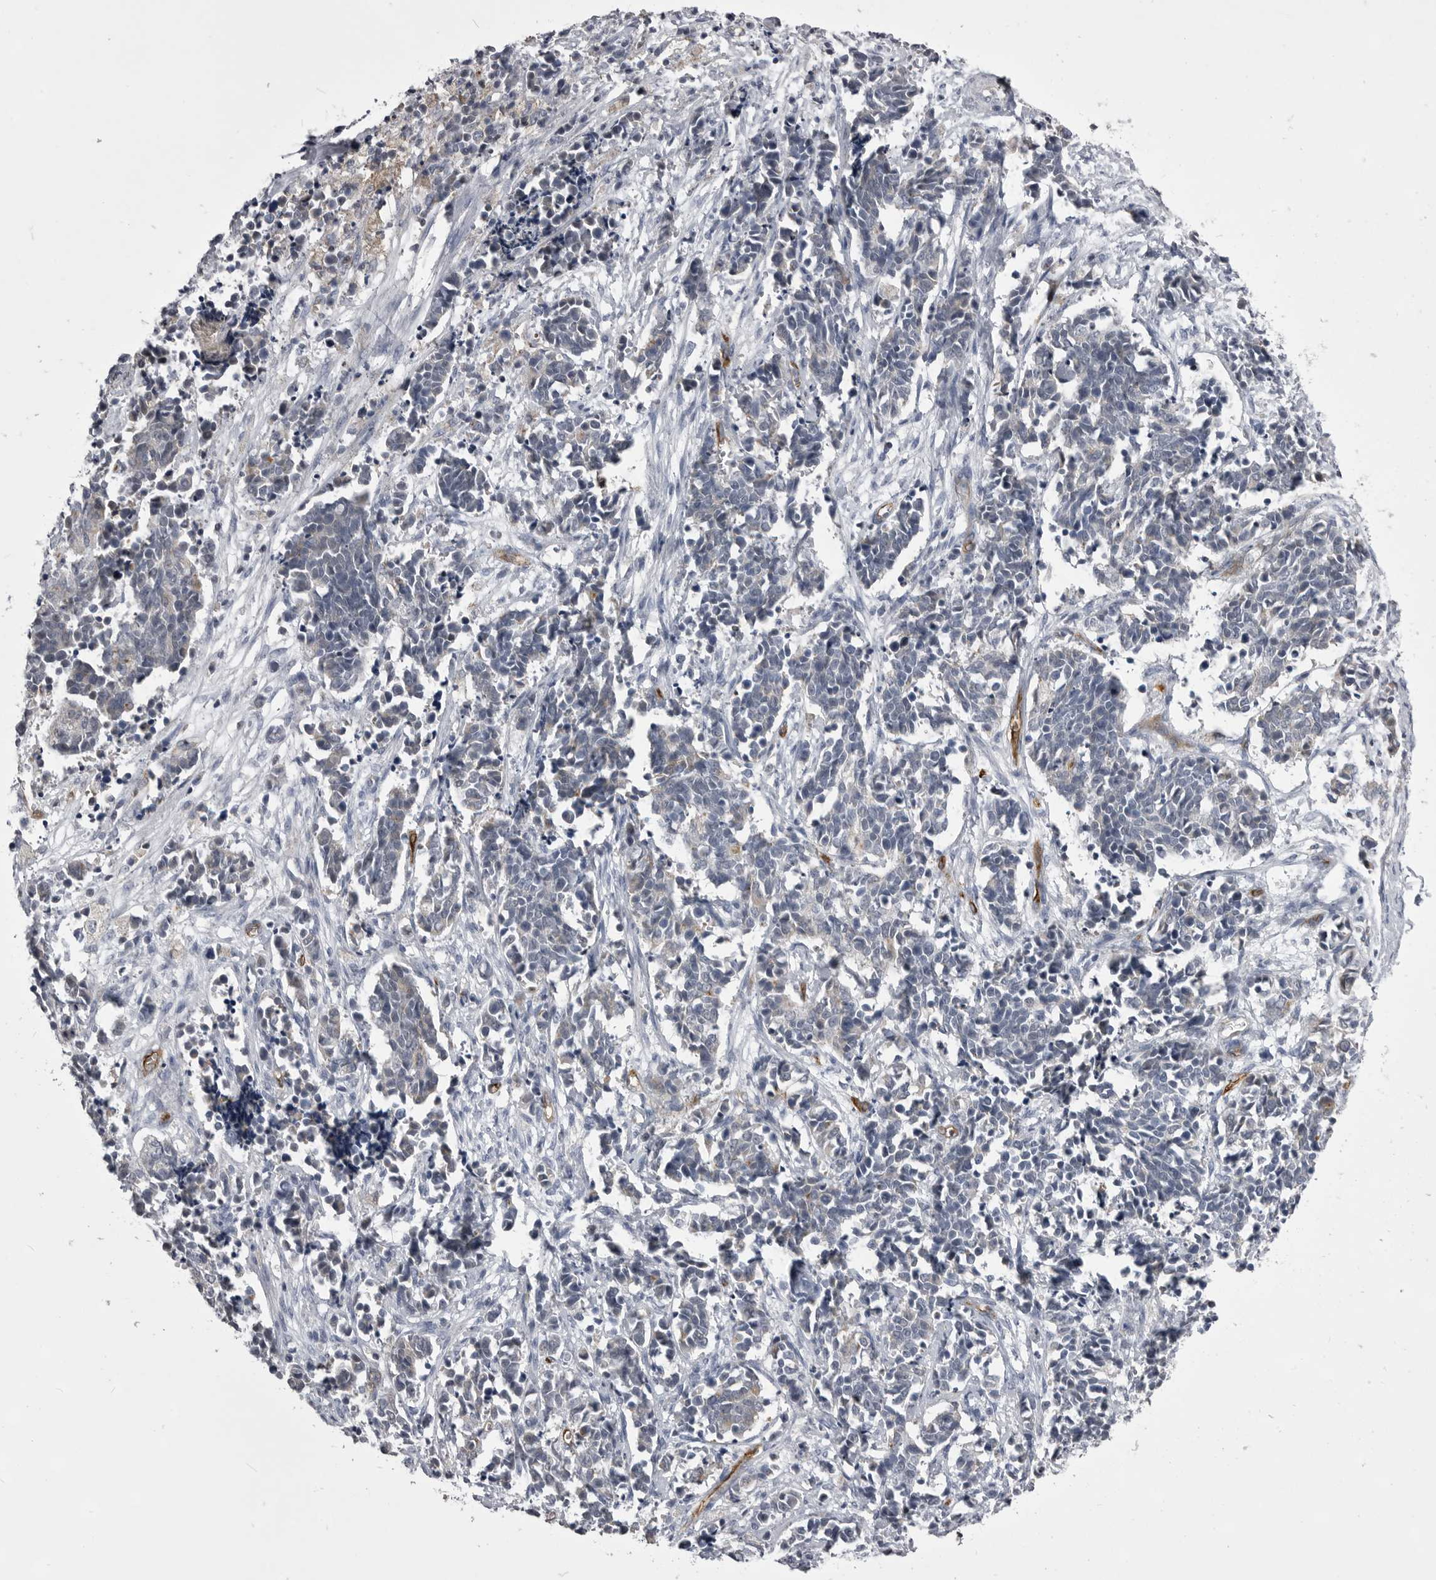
{"staining": {"intensity": "negative", "quantity": "none", "location": "none"}, "tissue": "cervical cancer", "cell_type": "Tumor cells", "image_type": "cancer", "snomed": [{"axis": "morphology", "description": "Normal tissue, NOS"}, {"axis": "morphology", "description": "Squamous cell carcinoma, NOS"}, {"axis": "topography", "description": "Cervix"}], "caption": "This is an immunohistochemistry (IHC) photomicrograph of human squamous cell carcinoma (cervical). There is no staining in tumor cells.", "gene": "OPLAH", "patient": {"sex": "female", "age": 35}}